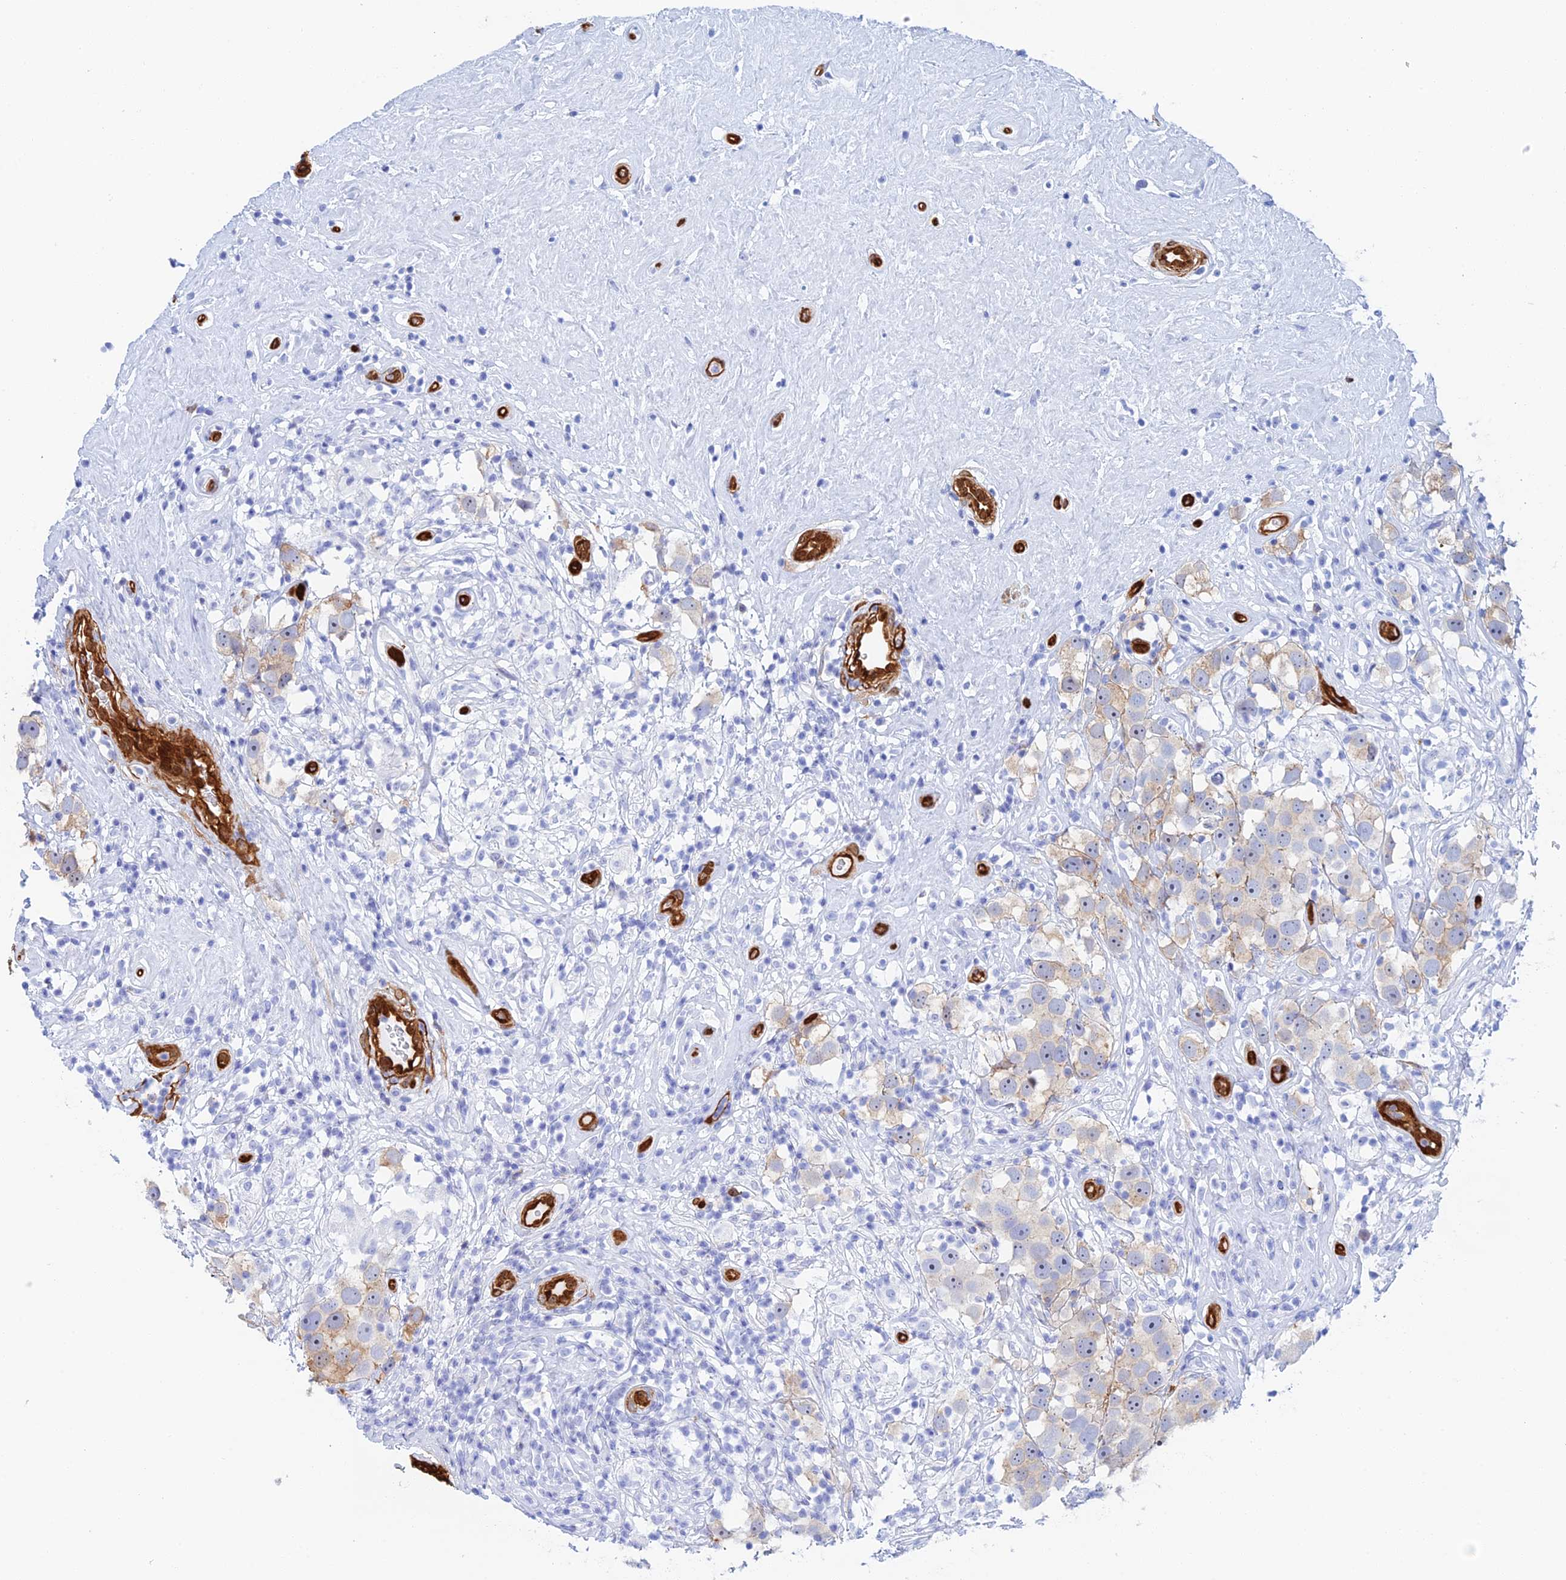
{"staining": {"intensity": "weak", "quantity": "25%-75%", "location": "cytoplasmic/membranous"}, "tissue": "testis cancer", "cell_type": "Tumor cells", "image_type": "cancer", "snomed": [{"axis": "morphology", "description": "Seminoma, NOS"}, {"axis": "topography", "description": "Testis"}], "caption": "Protein analysis of testis cancer (seminoma) tissue displays weak cytoplasmic/membranous positivity in about 25%-75% of tumor cells. (brown staining indicates protein expression, while blue staining denotes nuclei).", "gene": "CRIP2", "patient": {"sex": "male", "age": 49}}